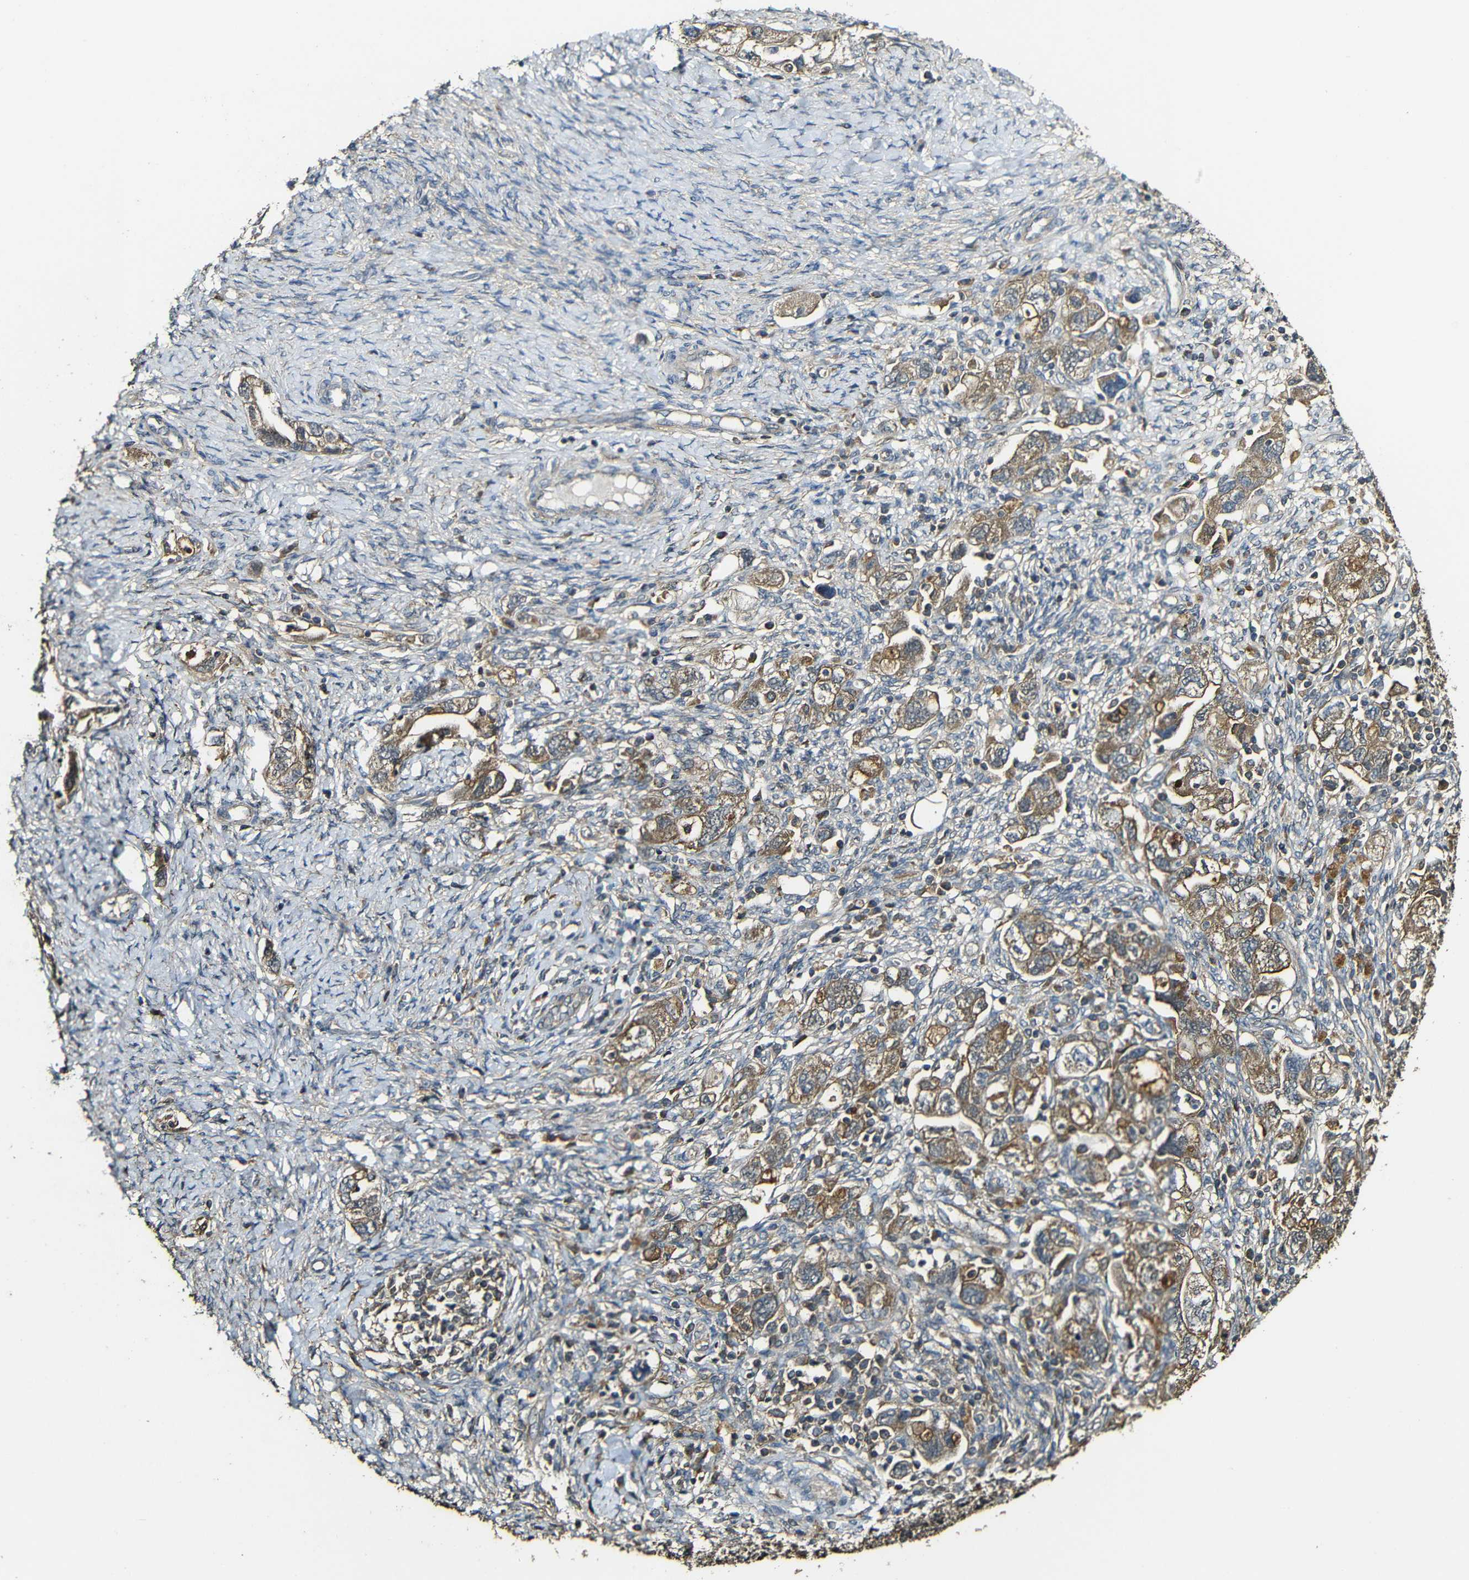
{"staining": {"intensity": "moderate", "quantity": ">75%", "location": "cytoplasmic/membranous"}, "tissue": "ovarian cancer", "cell_type": "Tumor cells", "image_type": "cancer", "snomed": [{"axis": "morphology", "description": "Carcinoma, NOS"}, {"axis": "morphology", "description": "Cystadenocarcinoma, serous, NOS"}, {"axis": "topography", "description": "Ovary"}], "caption": "Brown immunohistochemical staining in human serous cystadenocarcinoma (ovarian) shows moderate cytoplasmic/membranous positivity in approximately >75% of tumor cells.", "gene": "CASP8", "patient": {"sex": "female", "age": 69}}